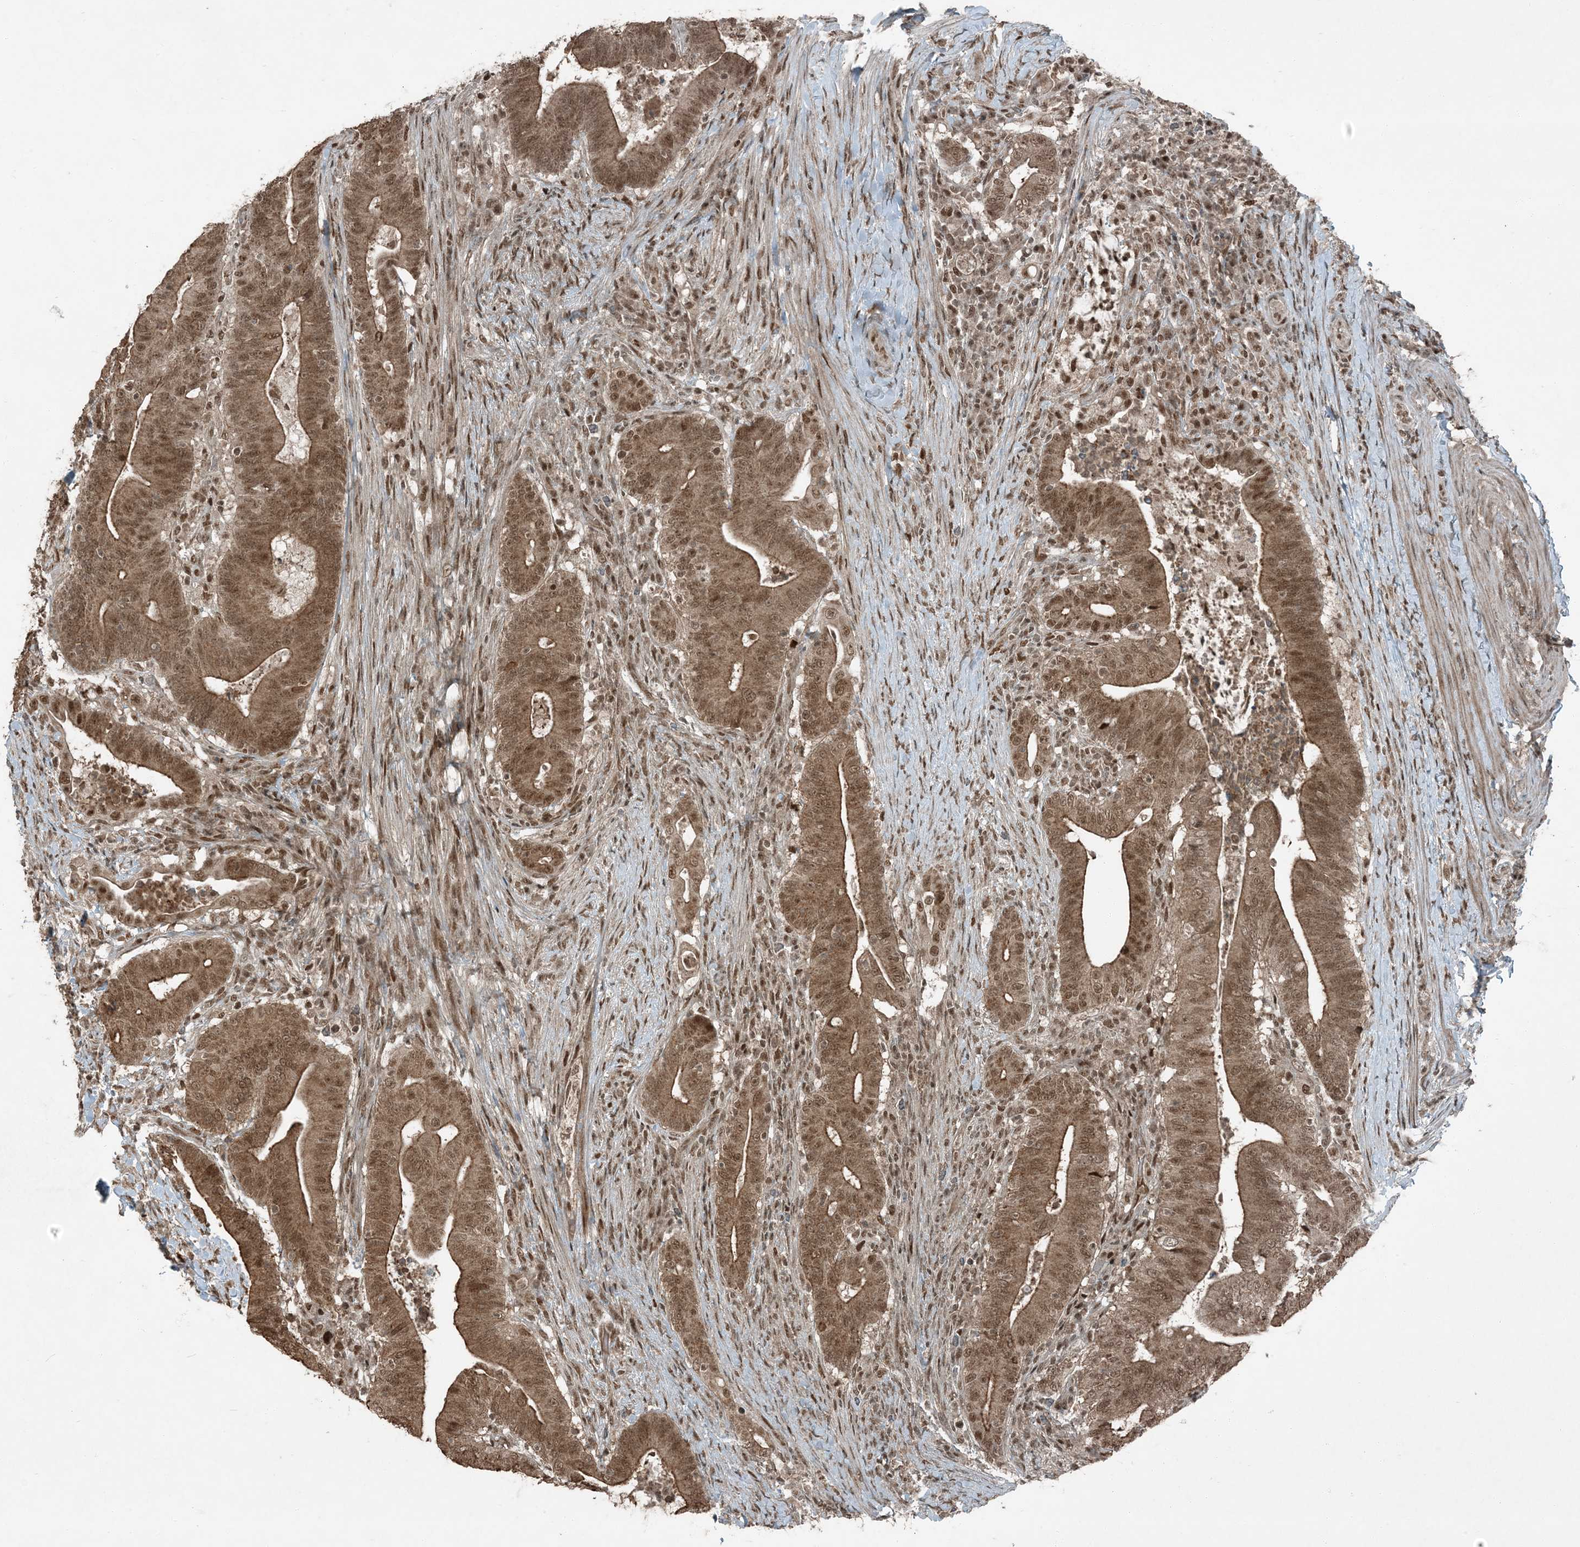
{"staining": {"intensity": "moderate", "quantity": ">75%", "location": "cytoplasmic/membranous,nuclear"}, "tissue": "colorectal cancer", "cell_type": "Tumor cells", "image_type": "cancer", "snomed": [{"axis": "morphology", "description": "Adenocarcinoma, NOS"}, {"axis": "topography", "description": "Colon"}], "caption": "Colorectal cancer stained for a protein exhibits moderate cytoplasmic/membranous and nuclear positivity in tumor cells. The protein of interest is stained brown, and the nuclei are stained in blue (DAB IHC with brightfield microscopy, high magnification).", "gene": "TRAPPC12", "patient": {"sex": "female", "age": 66}}